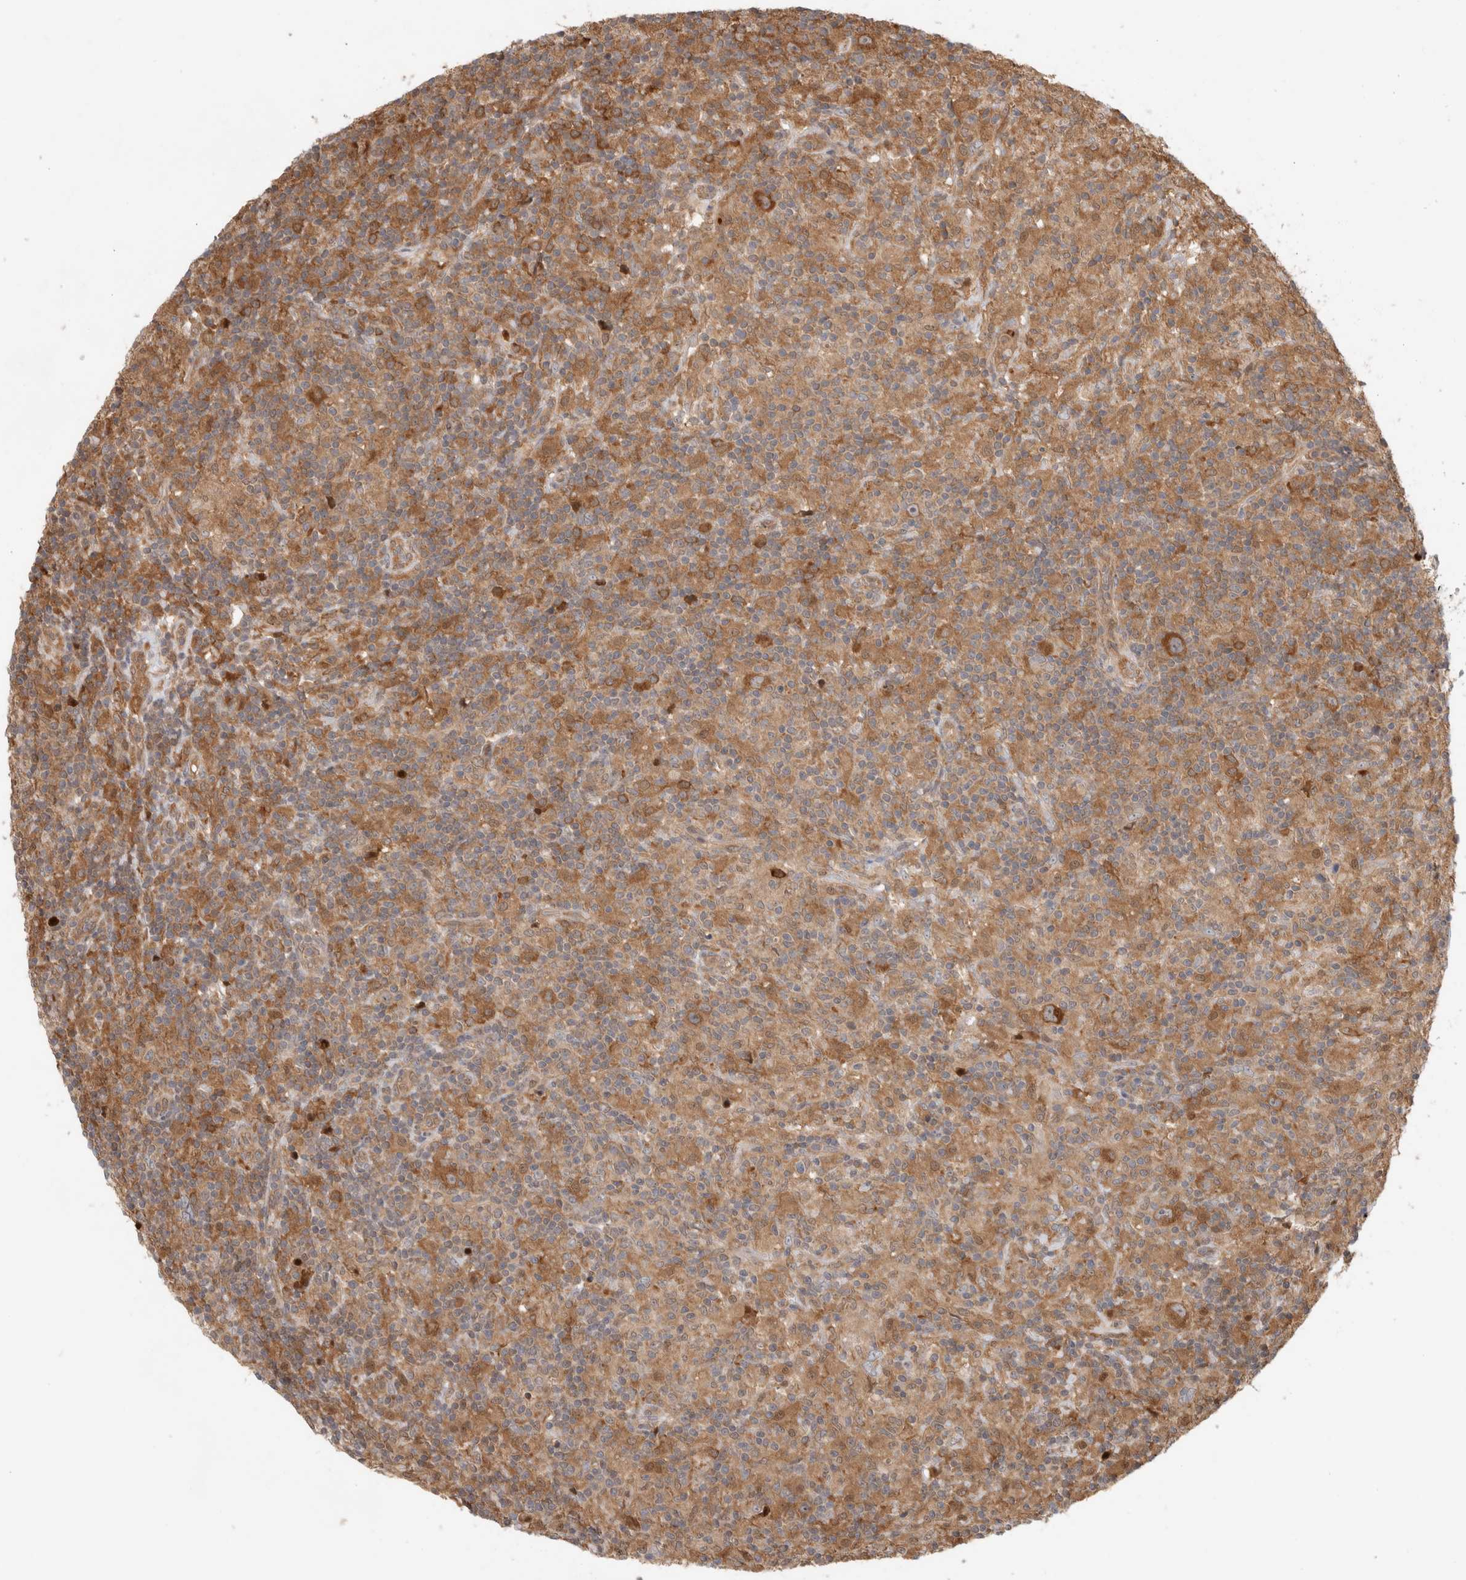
{"staining": {"intensity": "strong", "quantity": ">75%", "location": "cytoplasmic/membranous"}, "tissue": "lymphoma", "cell_type": "Tumor cells", "image_type": "cancer", "snomed": [{"axis": "morphology", "description": "Hodgkin's disease, NOS"}, {"axis": "topography", "description": "Lymph node"}], "caption": "Protein expression analysis of Hodgkin's disease demonstrates strong cytoplasmic/membranous staining in about >75% of tumor cells.", "gene": "OTUD6B", "patient": {"sex": "male", "age": 70}}